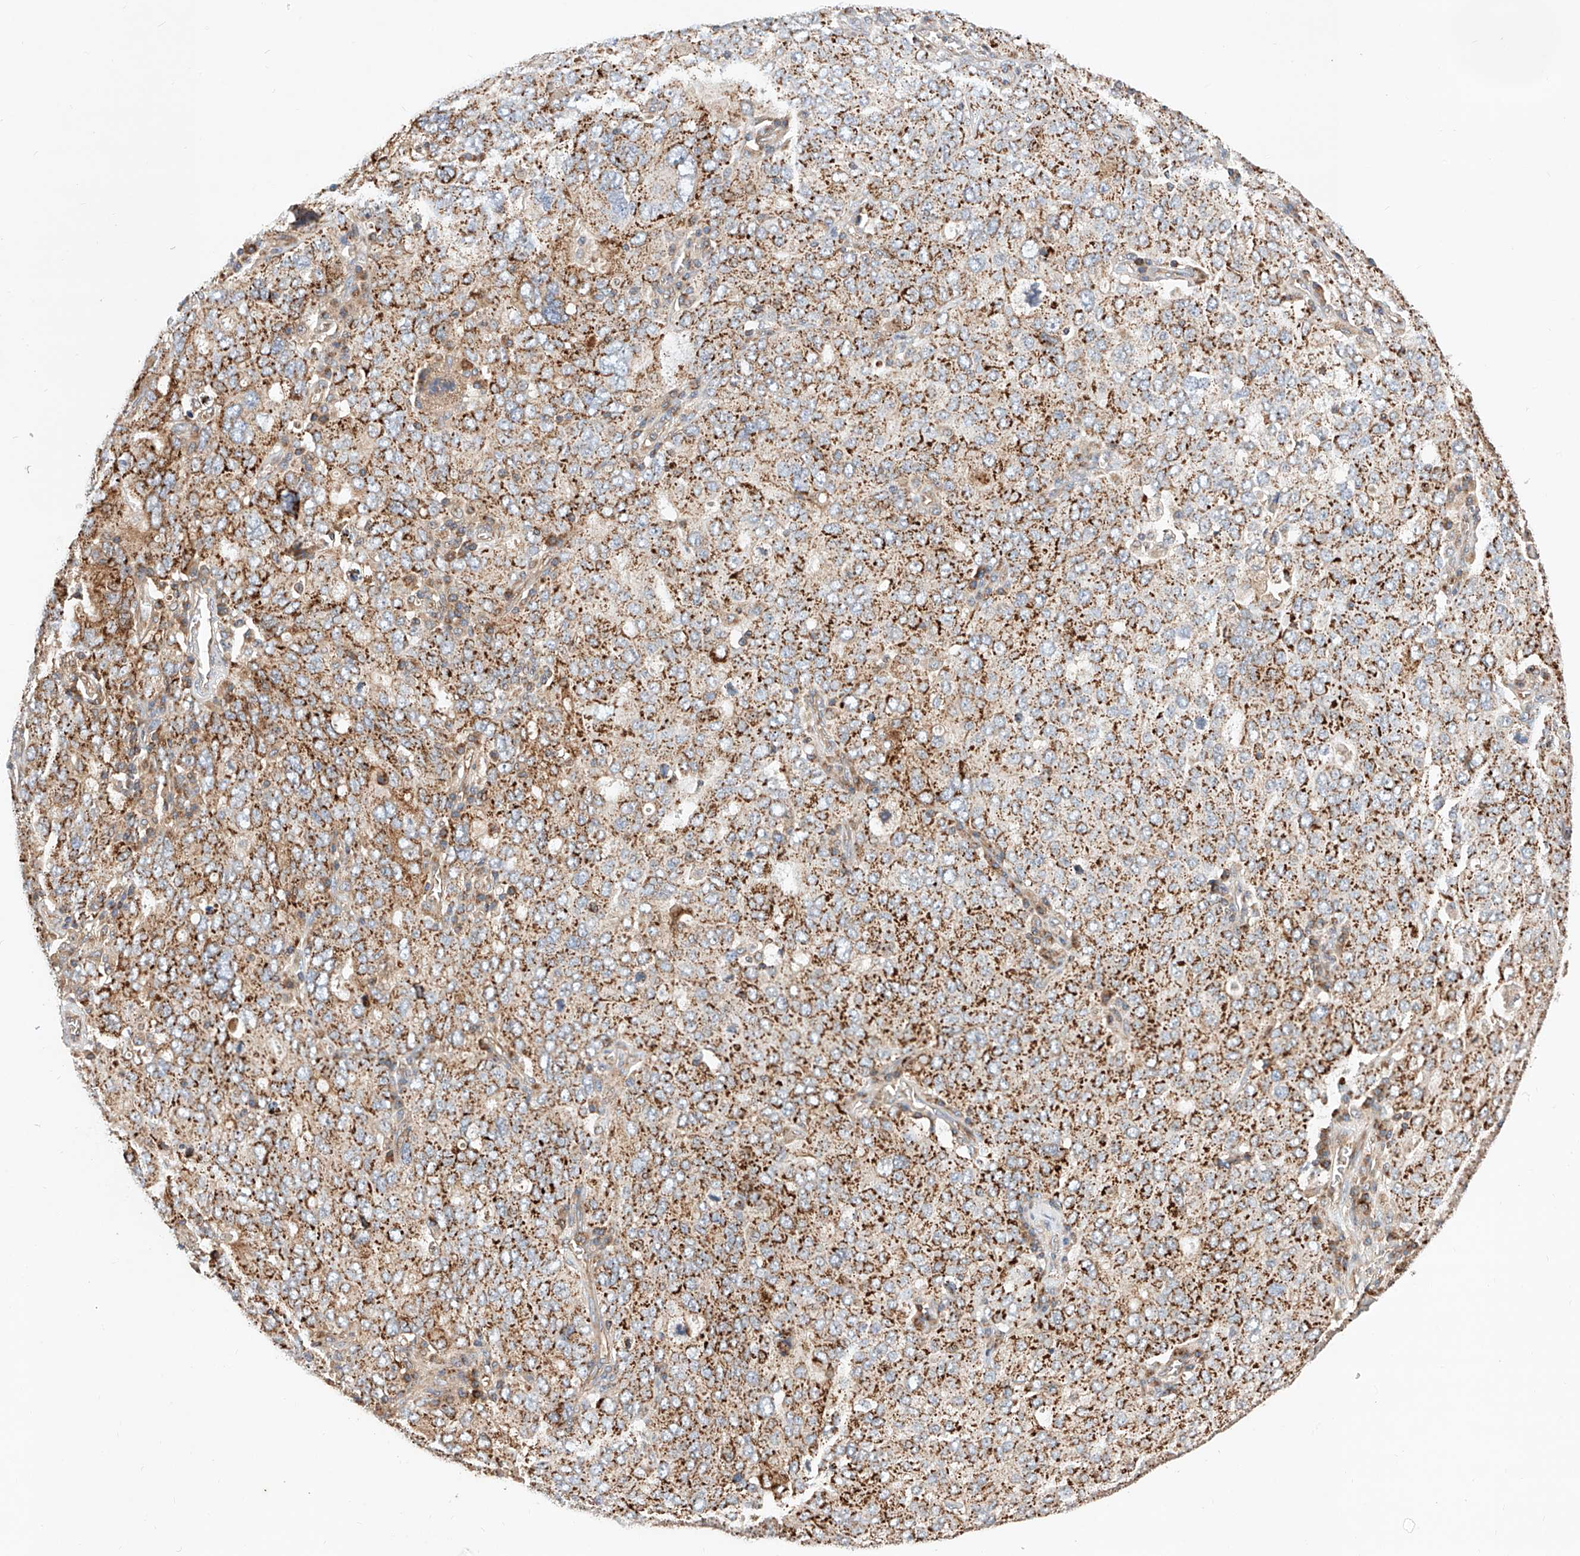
{"staining": {"intensity": "strong", "quantity": ">75%", "location": "cytoplasmic/membranous"}, "tissue": "ovarian cancer", "cell_type": "Tumor cells", "image_type": "cancer", "snomed": [{"axis": "morphology", "description": "Carcinoma, endometroid"}, {"axis": "topography", "description": "Ovary"}], "caption": "Protein staining of ovarian endometroid carcinoma tissue reveals strong cytoplasmic/membranous positivity in about >75% of tumor cells.", "gene": "NR1D1", "patient": {"sex": "female", "age": 62}}